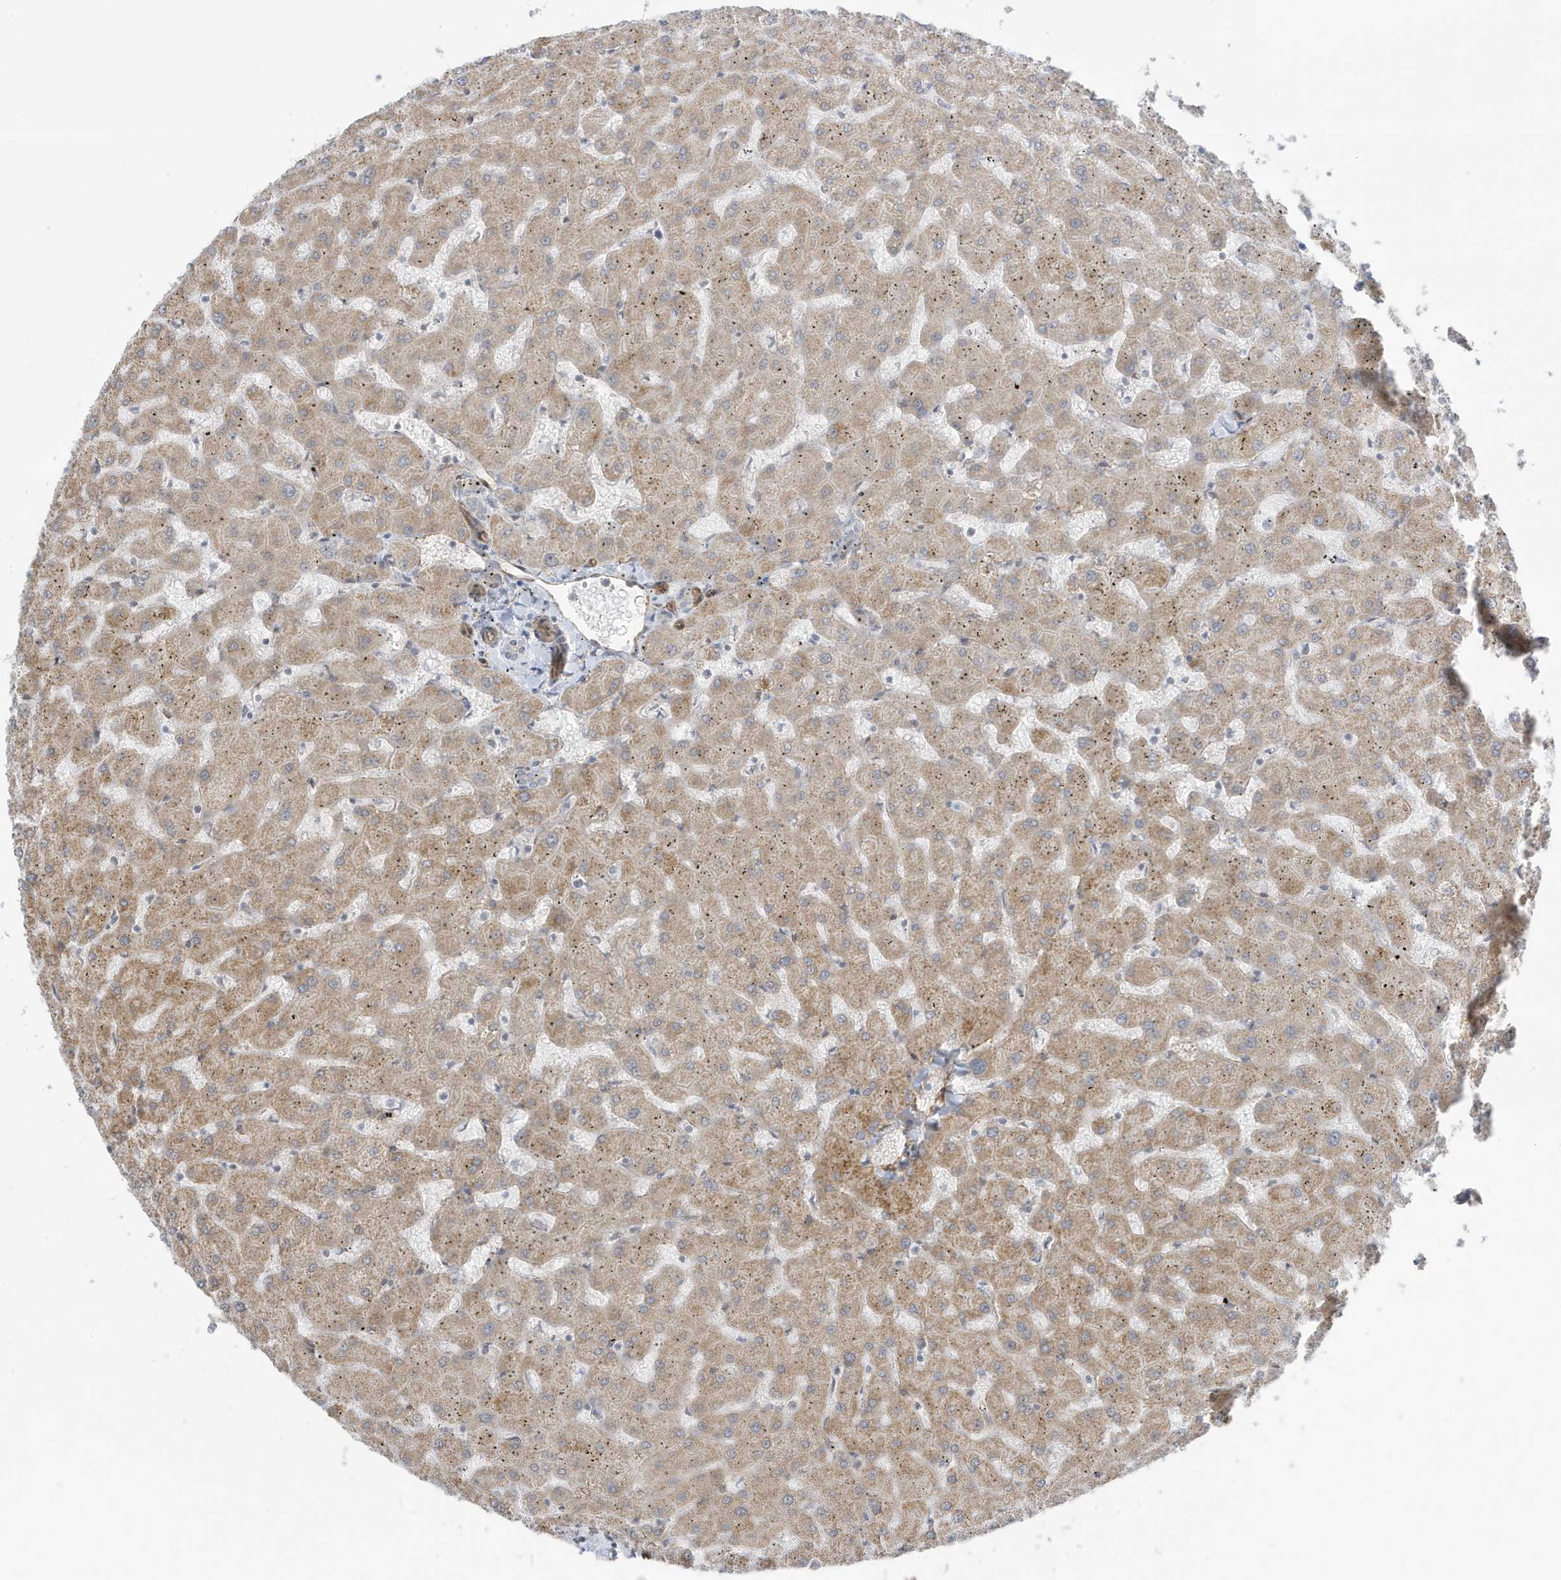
{"staining": {"intensity": "weak", "quantity": "25%-75%", "location": "cytoplasmic/membranous"}, "tissue": "liver", "cell_type": "Cholangiocytes", "image_type": "normal", "snomed": [{"axis": "morphology", "description": "Normal tissue, NOS"}, {"axis": "topography", "description": "Liver"}], "caption": "A micrograph of liver stained for a protein demonstrates weak cytoplasmic/membranous brown staining in cholangiocytes. The staining is performed using DAB brown chromogen to label protein expression. The nuclei are counter-stained blue using hematoxylin.", "gene": "CHCHD4", "patient": {"sex": "female", "age": 63}}